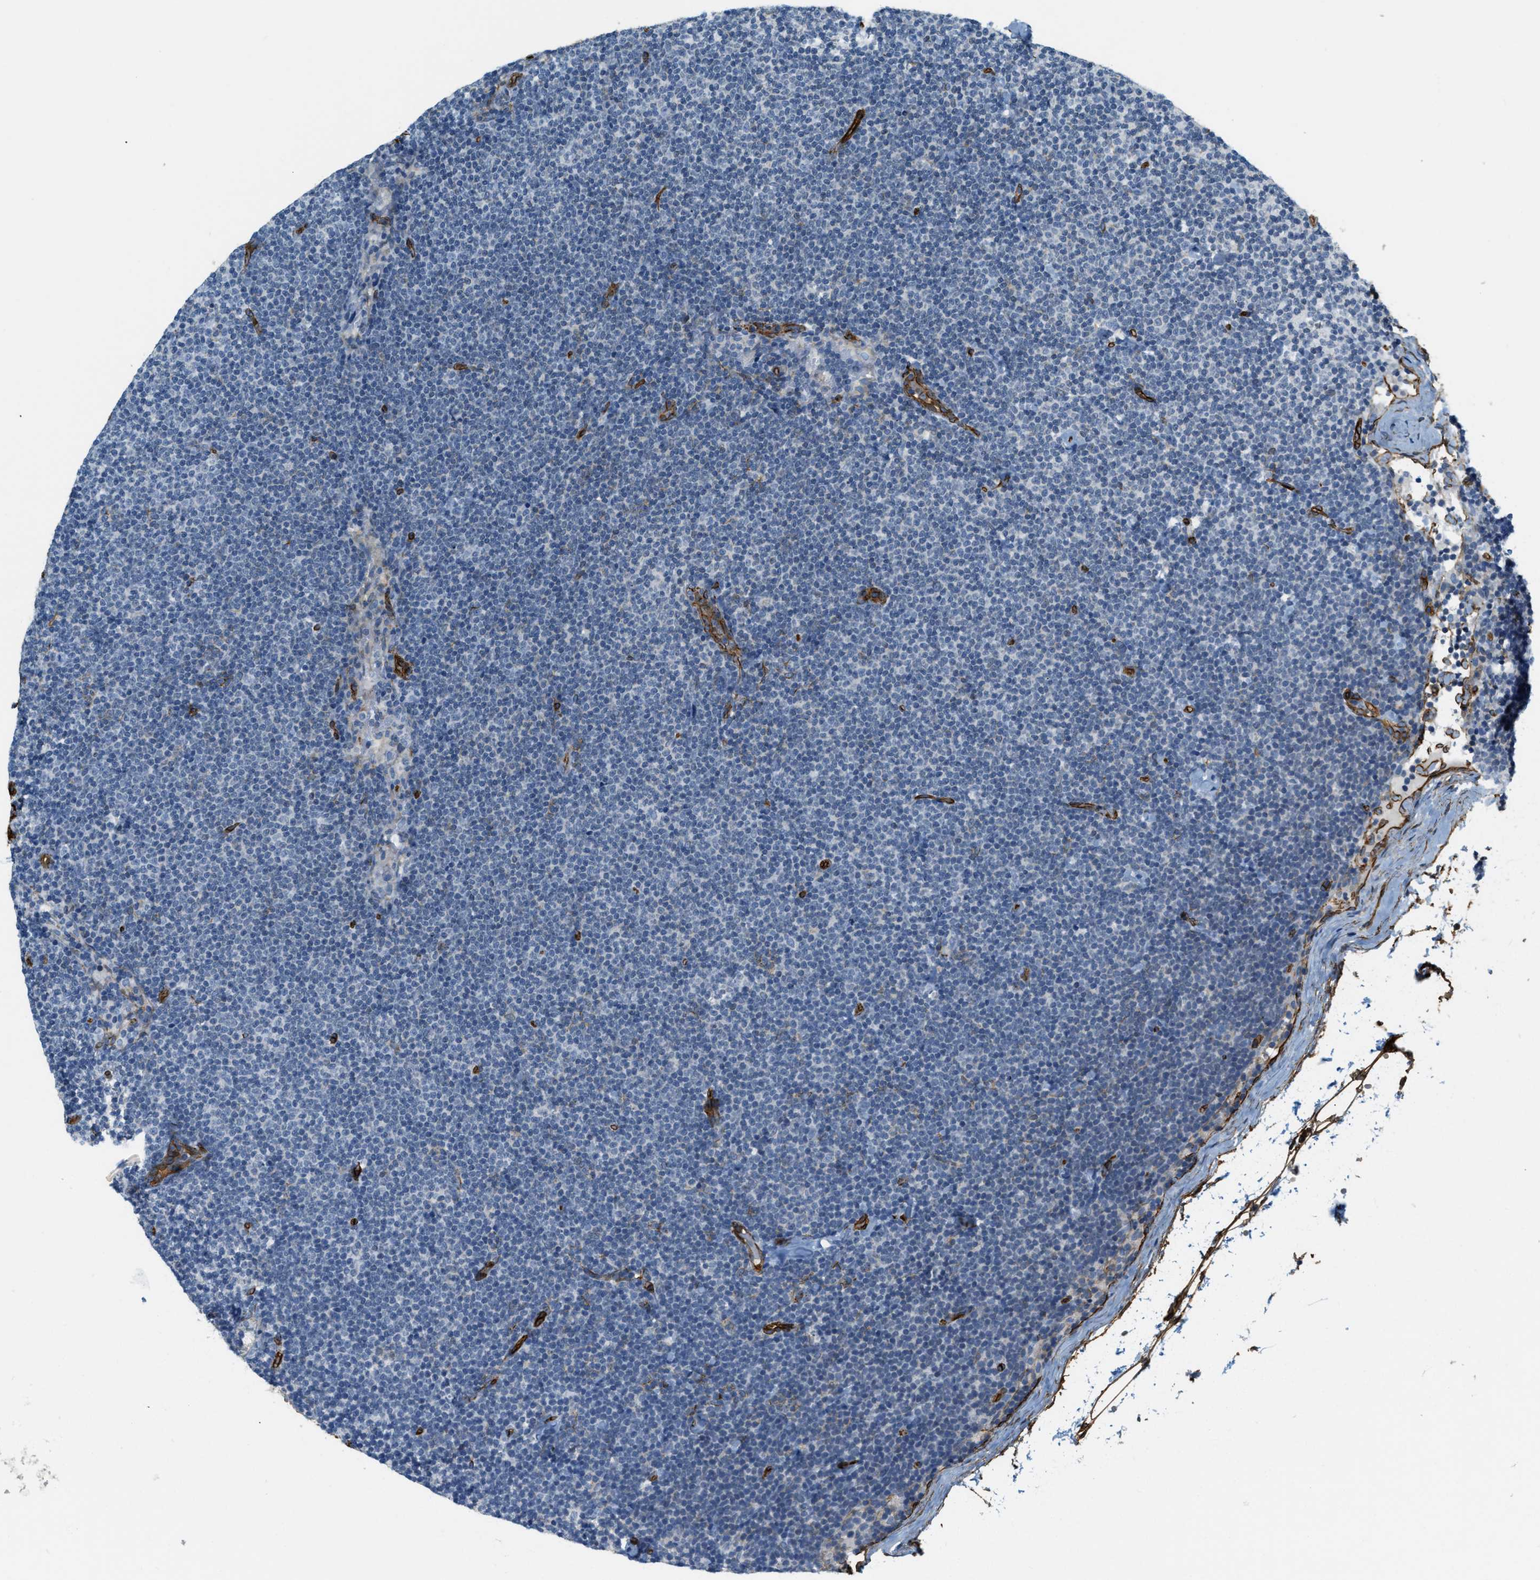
{"staining": {"intensity": "negative", "quantity": "none", "location": "none"}, "tissue": "lymphoma", "cell_type": "Tumor cells", "image_type": "cancer", "snomed": [{"axis": "morphology", "description": "Malignant lymphoma, non-Hodgkin's type, Low grade"}, {"axis": "topography", "description": "Lymph node"}], "caption": "Immunohistochemical staining of lymphoma reveals no significant staining in tumor cells.", "gene": "TMEM43", "patient": {"sex": "female", "age": 53}}